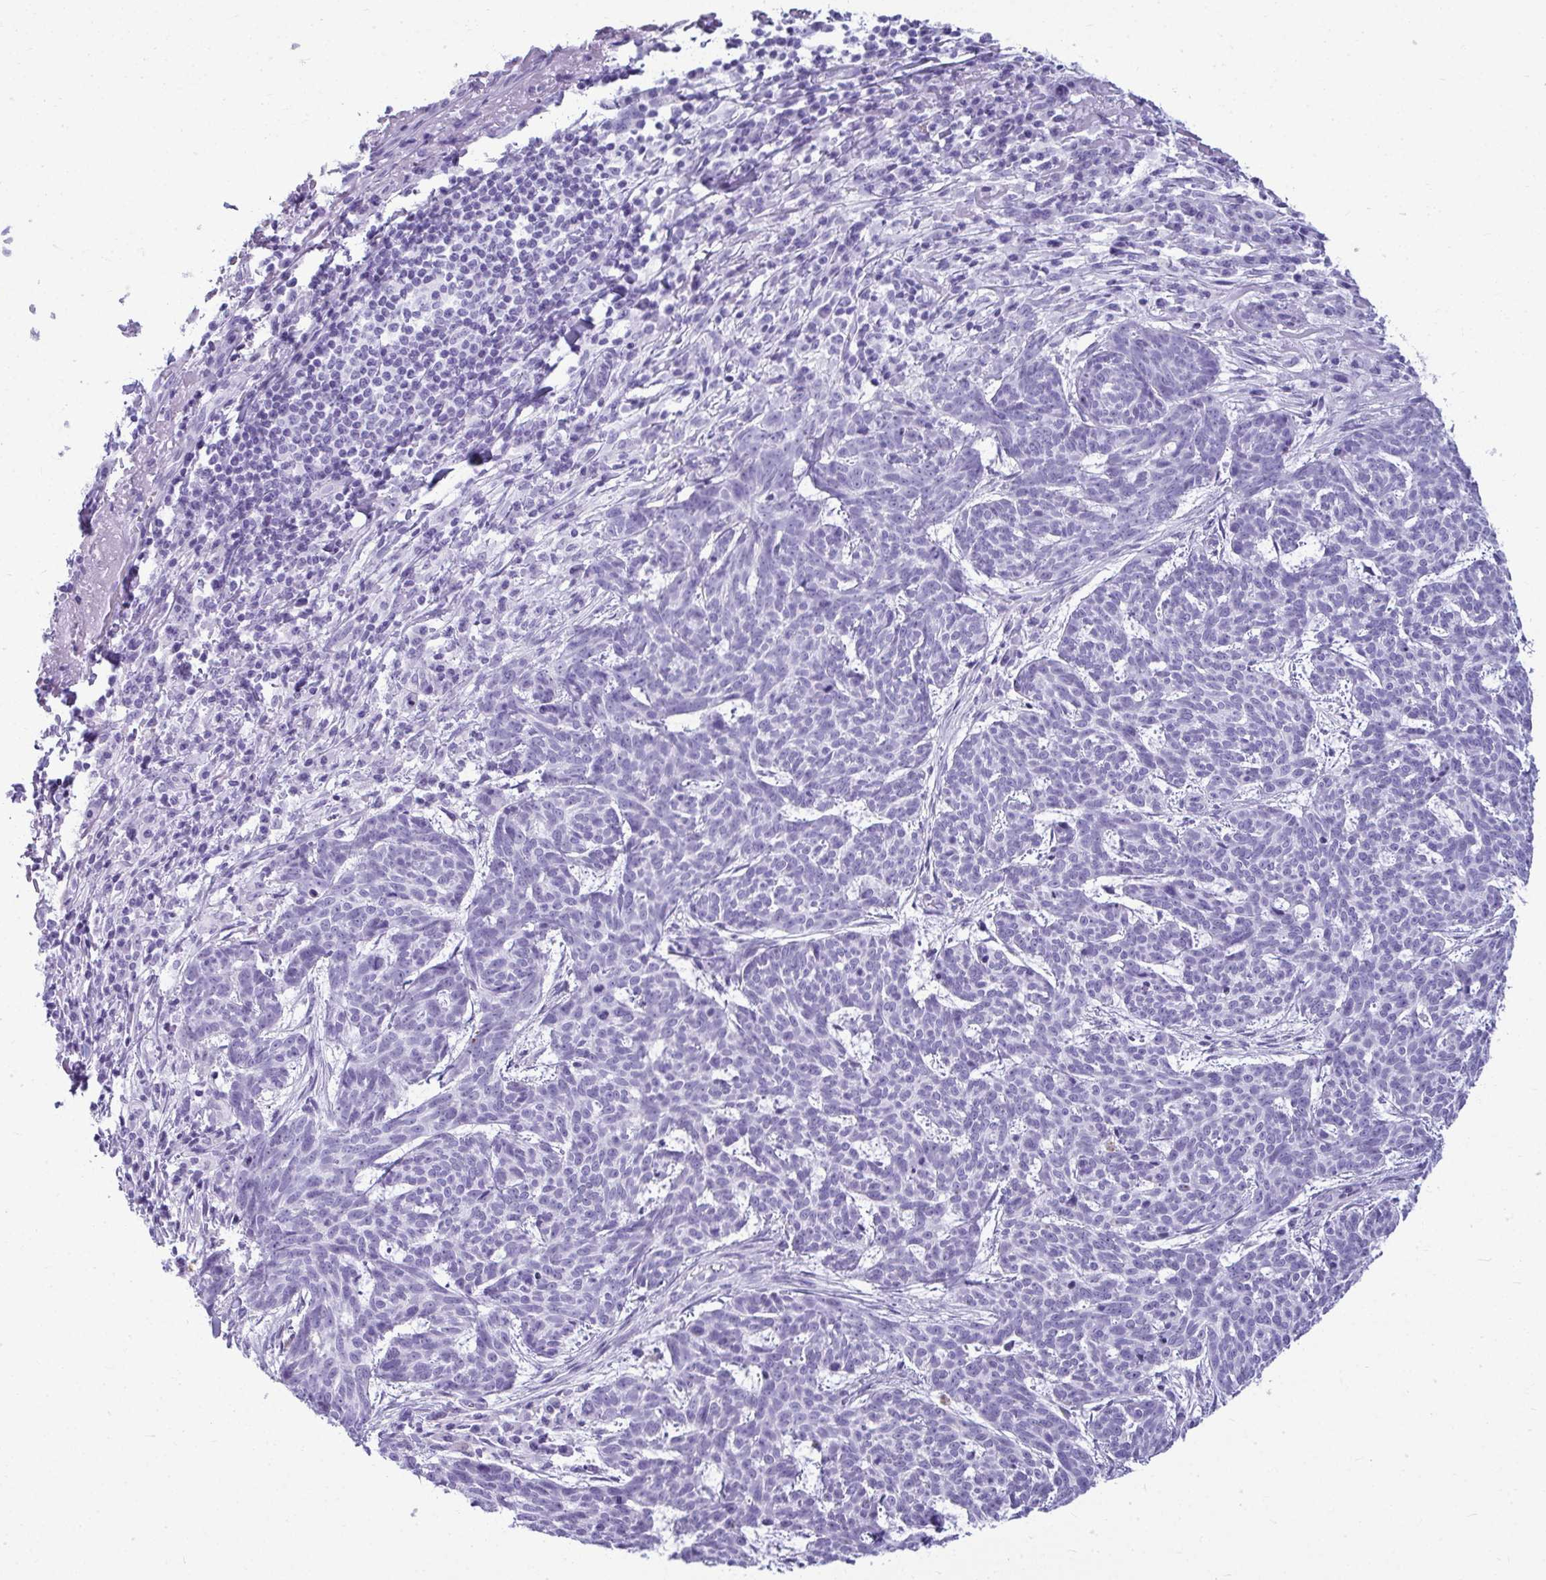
{"staining": {"intensity": "negative", "quantity": "none", "location": "none"}, "tissue": "skin cancer", "cell_type": "Tumor cells", "image_type": "cancer", "snomed": [{"axis": "morphology", "description": "Basal cell carcinoma"}, {"axis": "topography", "description": "Skin"}], "caption": "Tumor cells are negative for protein expression in human skin cancer (basal cell carcinoma).", "gene": "CLGN", "patient": {"sex": "female", "age": 93}}